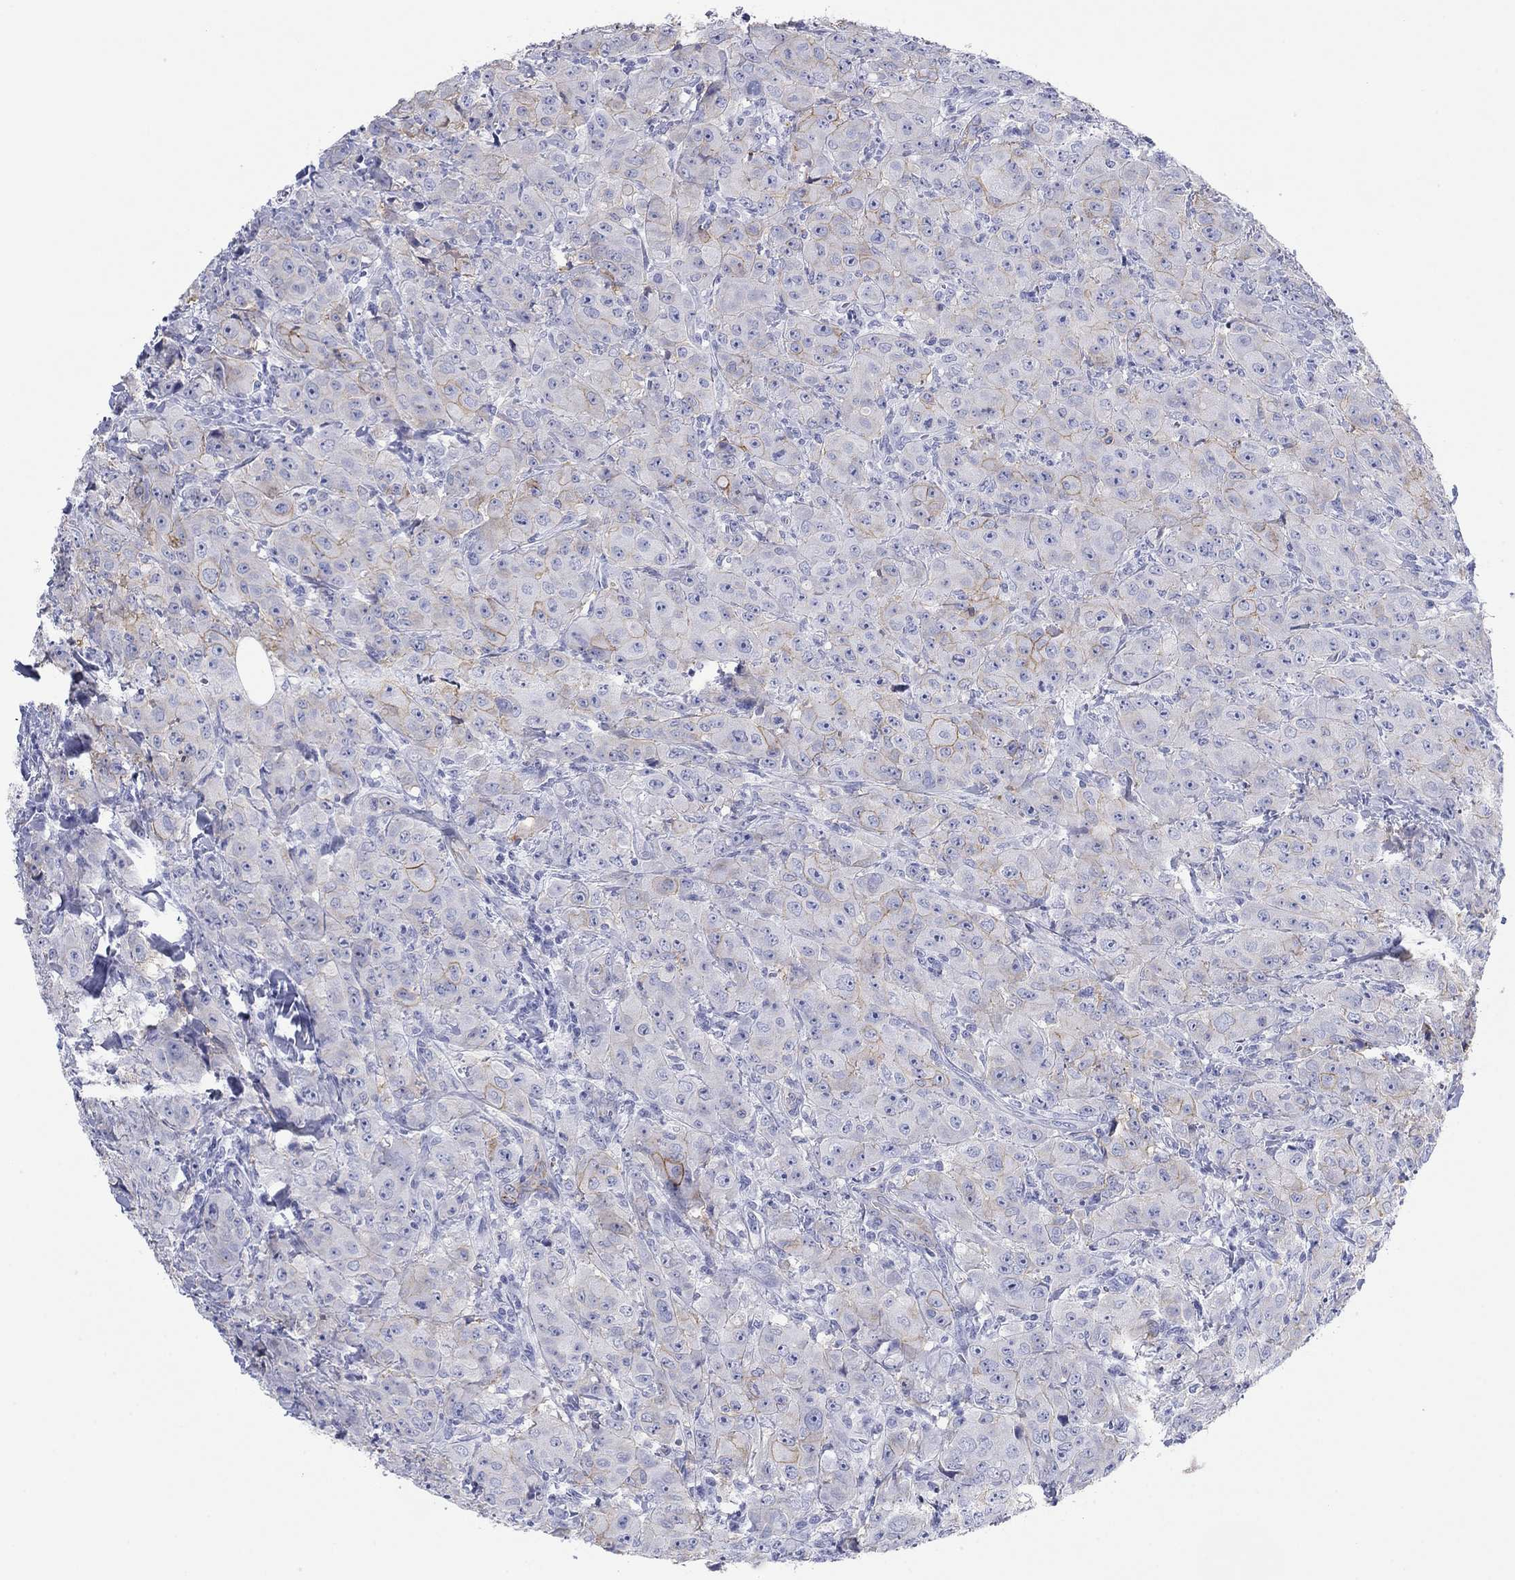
{"staining": {"intensity": "moderate", "quantity": "<25%", "location": "cytoplasmic/membranous"}, "tissue": "breast cancer", "cell_type": "Tumor cells", "image_type": "cancer", "snomed": [{"axis": "morphology", "description": "Duct carcinoma"}, {"axis": "topography", "description": "Breast"}], "caption": "Breast cancer stained with immunohistochemistry (IHC) displays moderate cytoplasmic/membranous staining in approximately <25% of tumor cells.", "gene": "ATP1B1", "patient": {"sex": "female", "age": 43}}